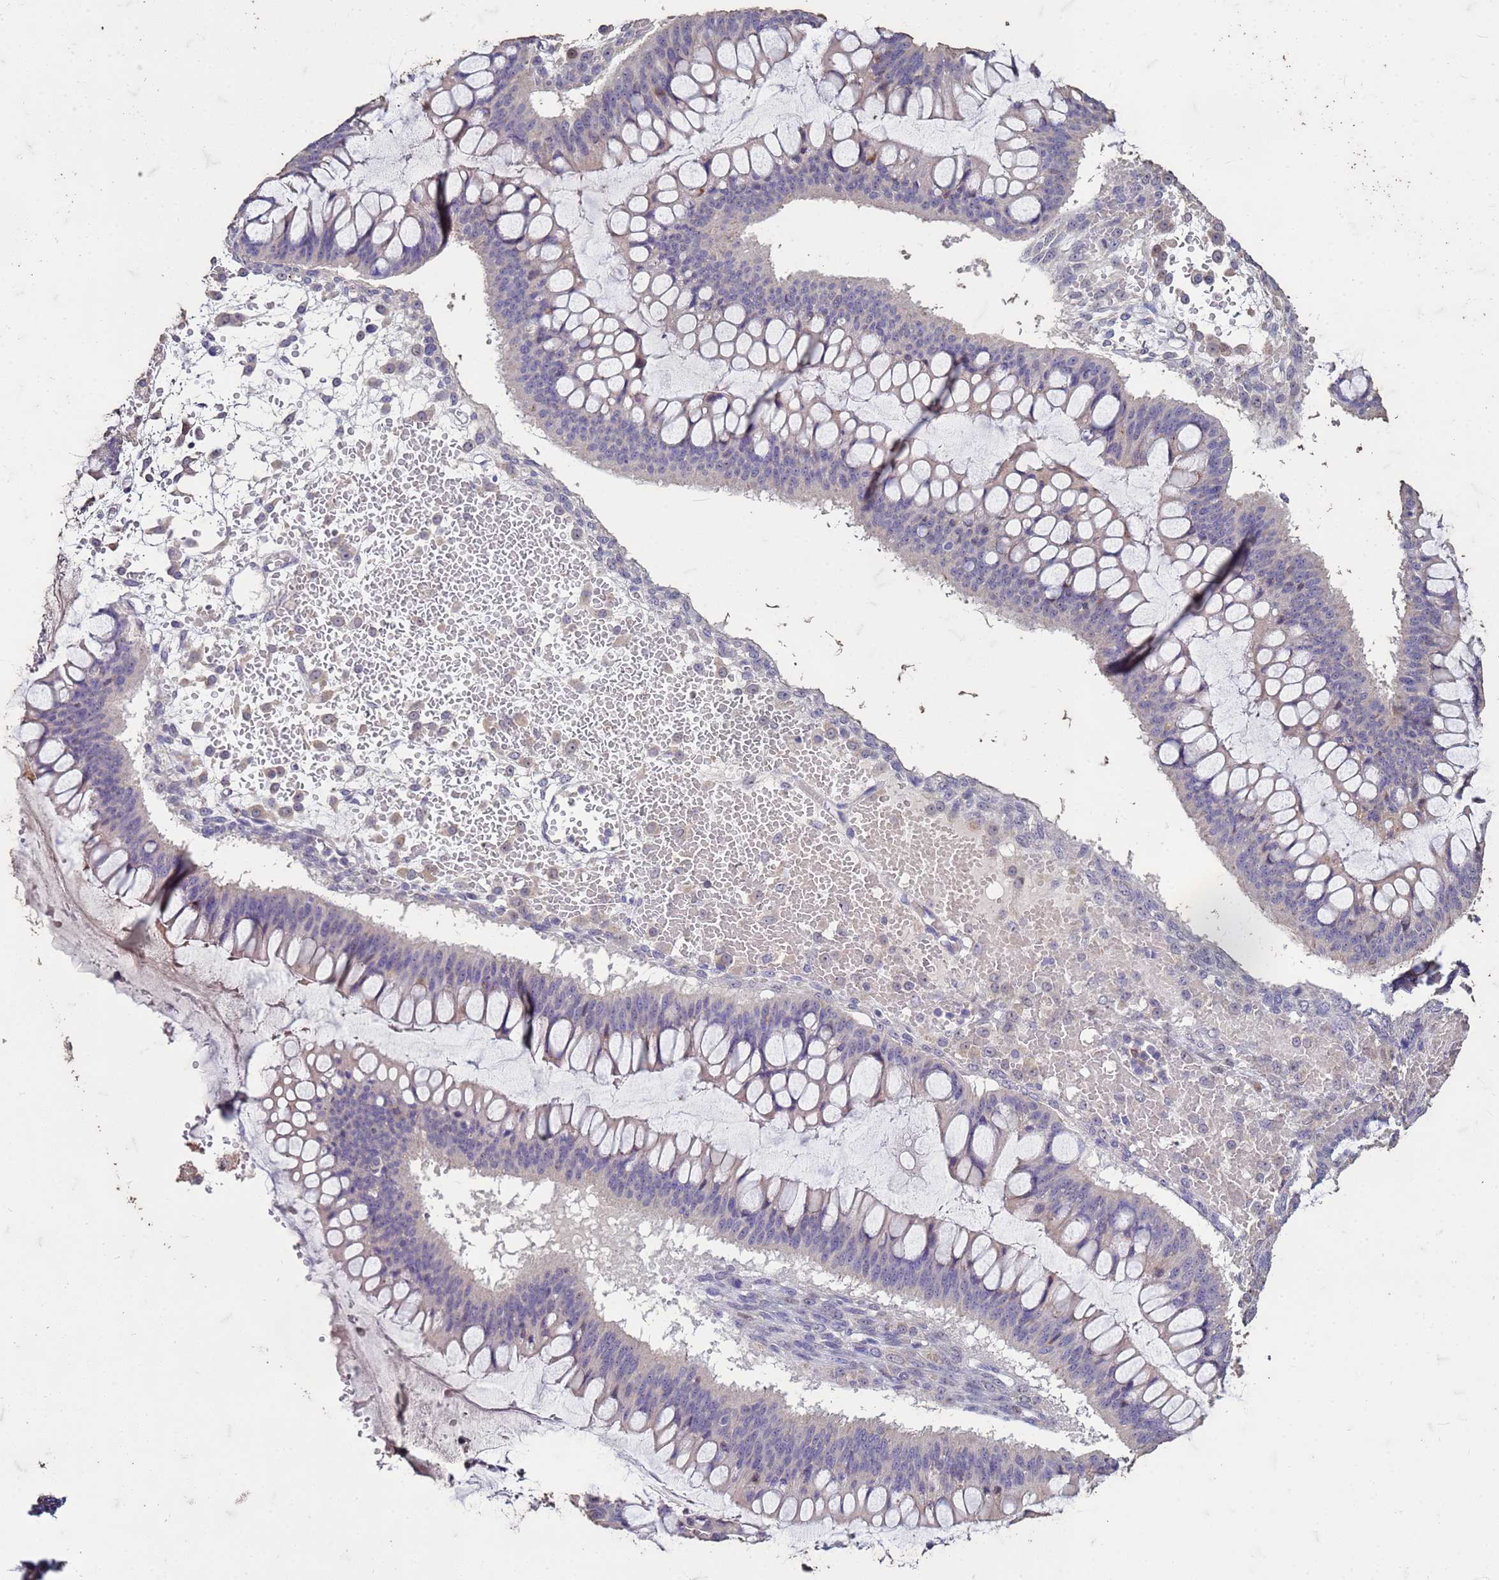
{"staining": {"intensity": "negative", "quantity": "none", "location": "none"}, "tissue": "ovarian cancer", "cell_type": "Tumor cells", "image_type": "cancer", "snomed": [{"axis": "morphology", "description": "Cystadenocarcinoma, mucinous, NOS"}, {"axis": "topography", "description": "Ovary"}], "caption": "An immunohistochemistry (IHC) histopathology image of ovarian mucinous cystadenocarcinoma is shown. There is no staining in tumor cells of ovarian mucinous cystadenocarcinoma.", "gene": "FAM184B", "patient": {"sex": "female", "age": 73}}